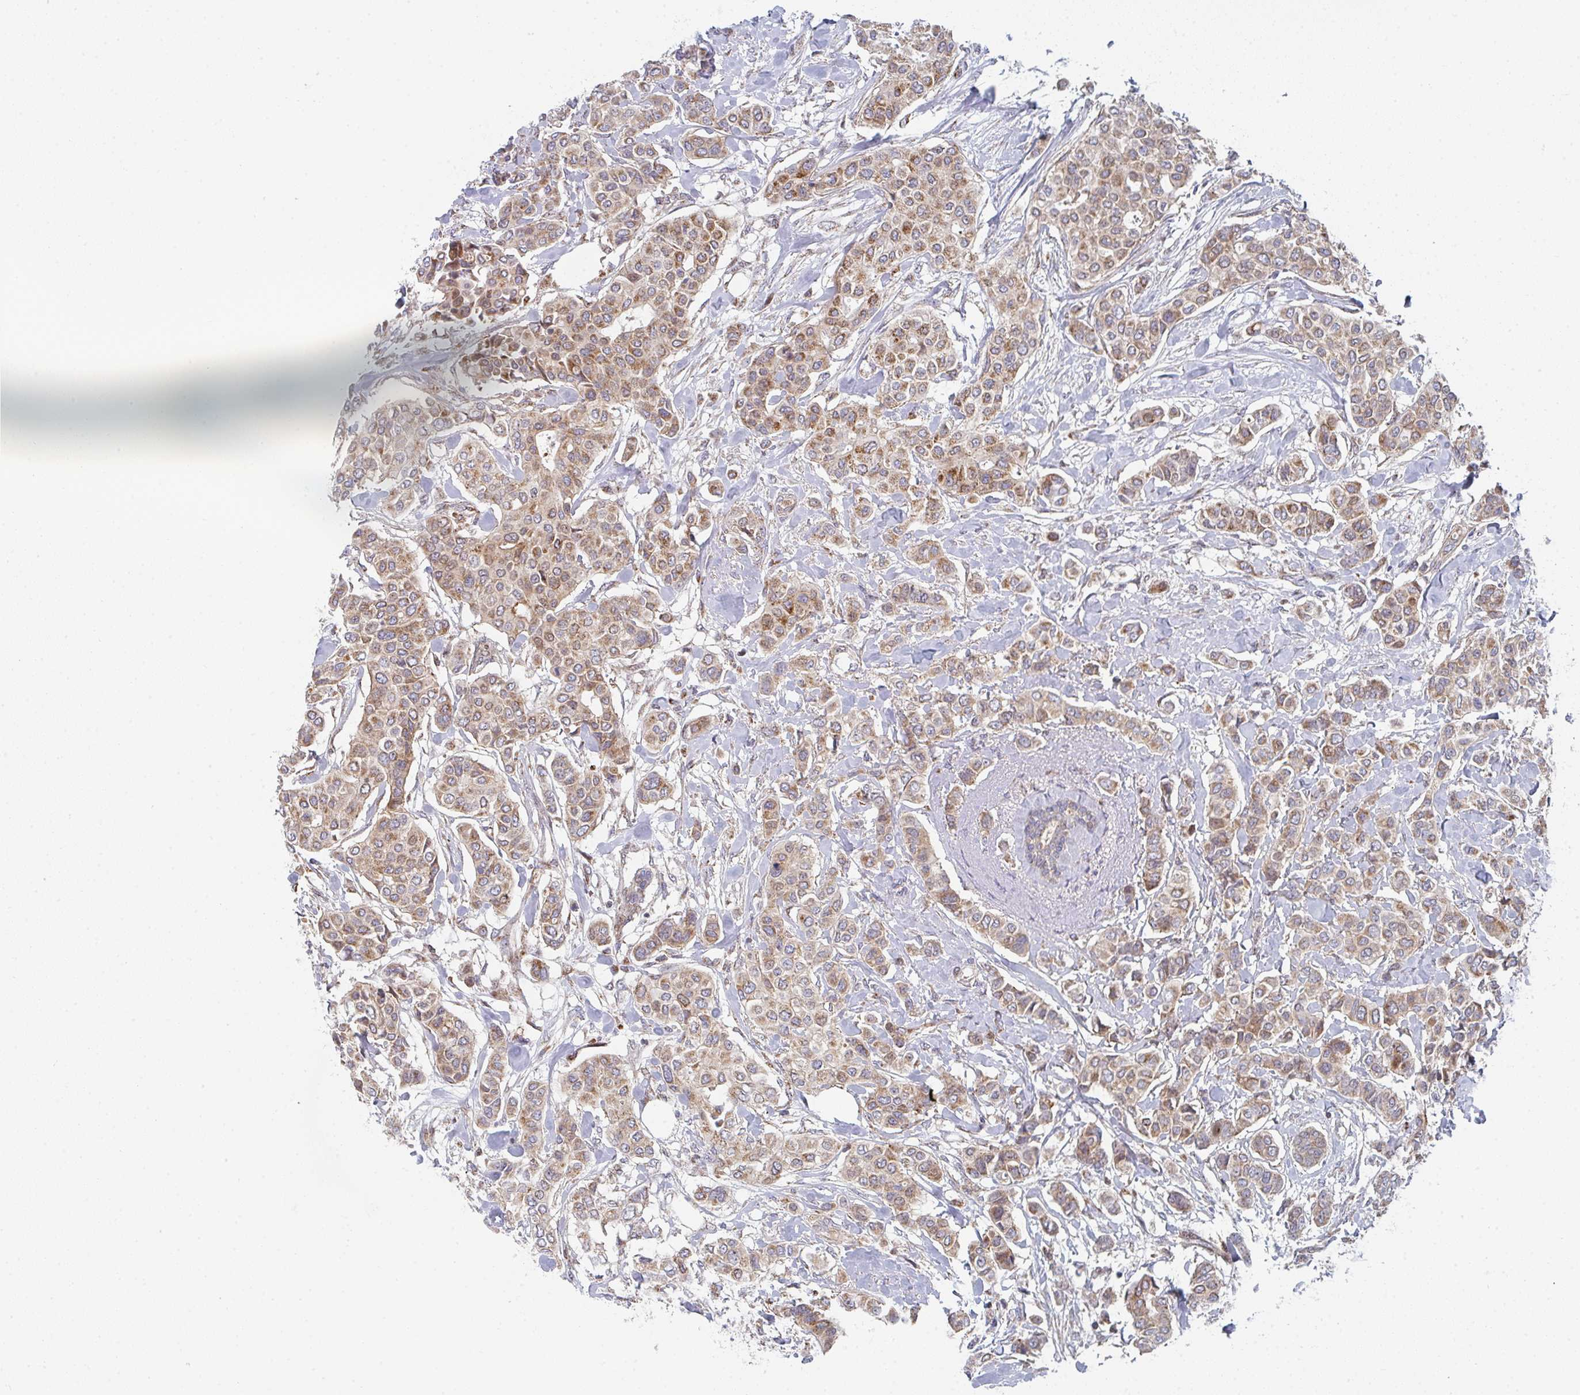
{"staining": {"intensity": "moderate", "quantity": ">75%", "location": "cytoplasmic/membranous"}, "tissue": "breast cancer", "cell_type": "Tumor cells", "image_type": "cancer", "snomed": [{"axis": "morphology", "description": "Lobular carcinoma"}, {"axis": "topography", "description": "Breast"}], "caption": "Breast lobular carcinoma was stained to show a protein in brown. There is medium levels of moderate cytoplasmic/membranous staining in about >75% of tumor cells. The staining was performed using DAB to visualize the protein expression in brown, while the nuclei were stained in blue with hematoxylin (Magnification: 20x).", "gene": "ZNF644", "patient": {"sex": "female", "age": 51}}